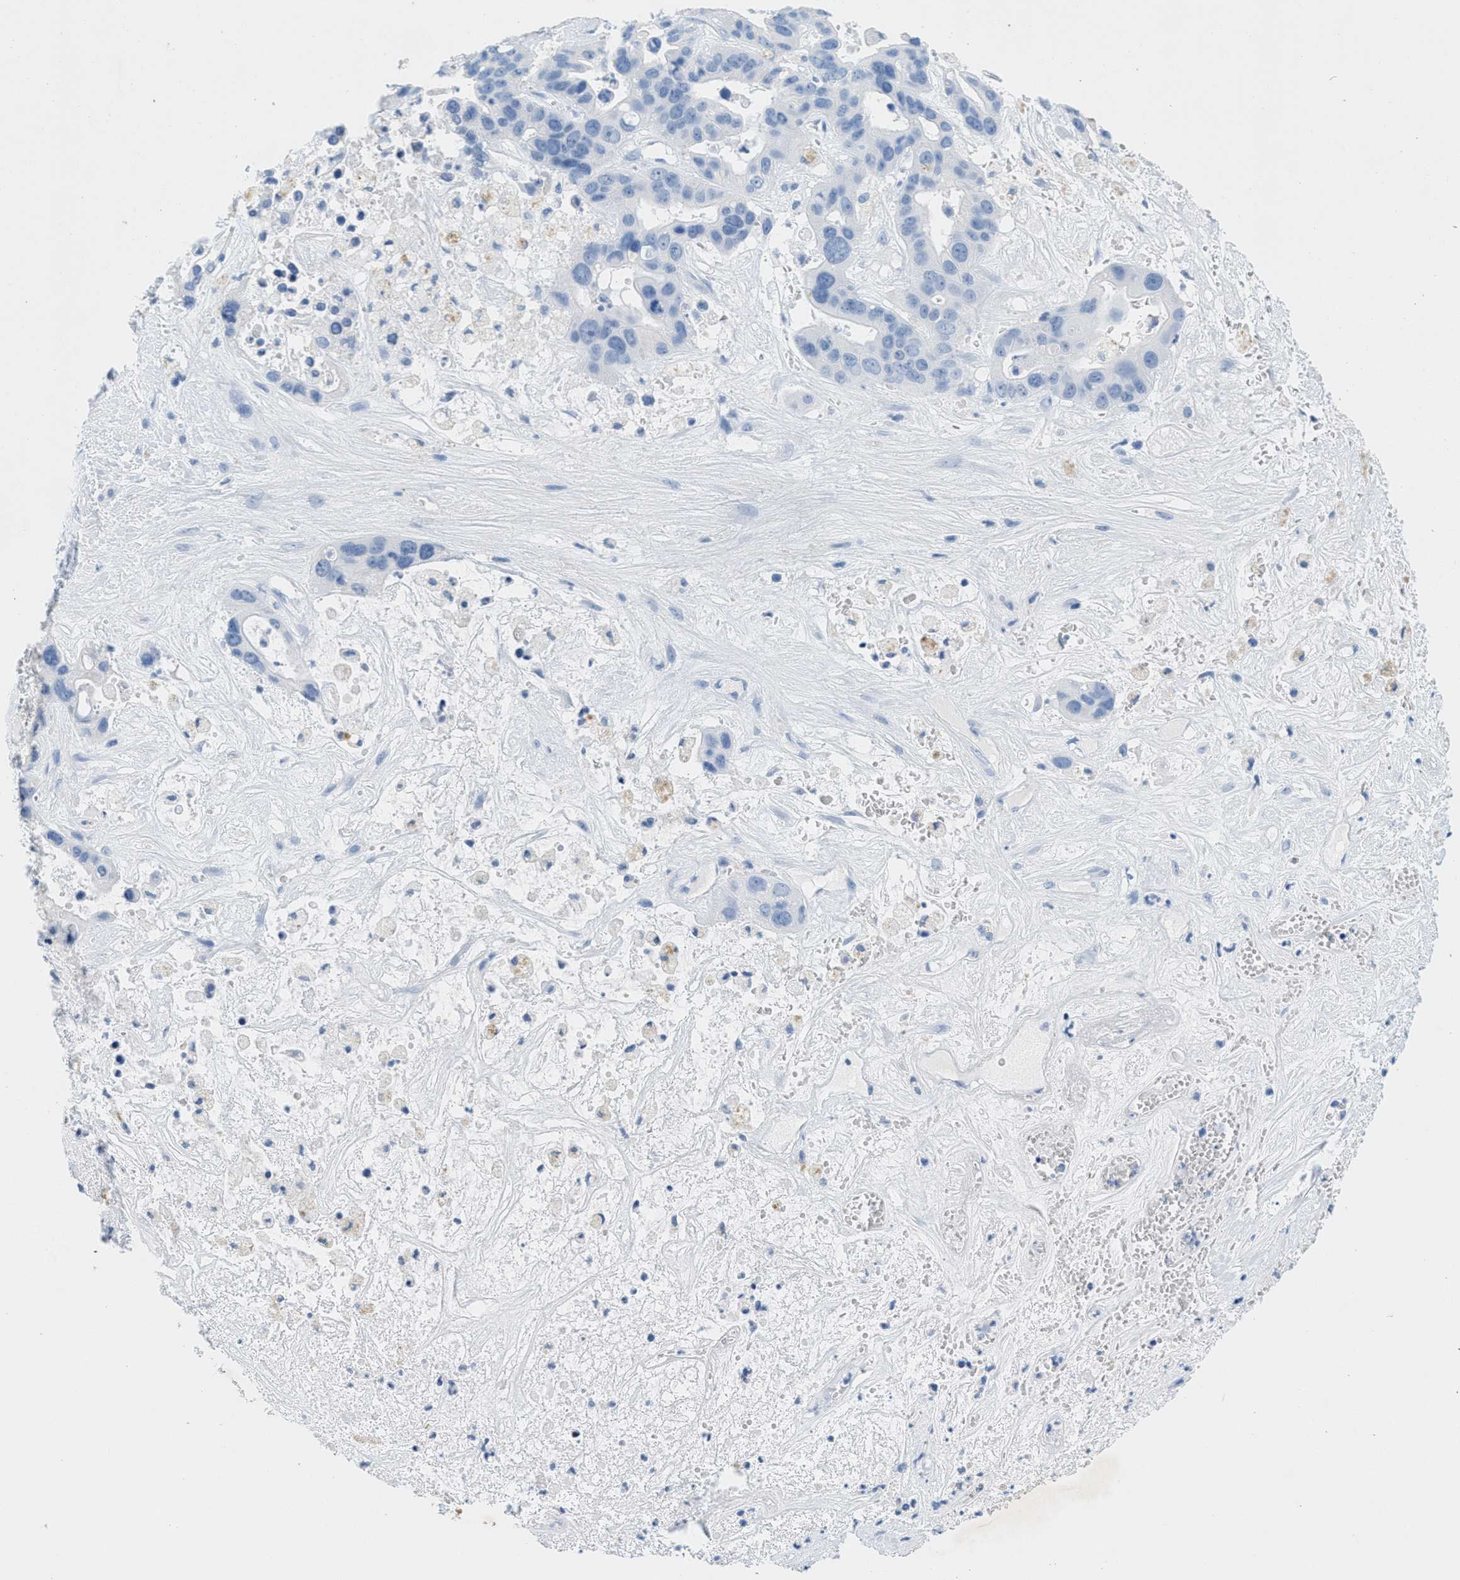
{"staining": {"intensity": "negative", "quantity": "none", "location": "none"}, "tissue": "liver cancer", "cell_type": "Tumor cells", "image_type": "cancer", "snomed": [{"axis": "morphology", "description": "Cholangiocarcinoma"}, {"axis": "topography", "description": "Liver"}], "caption": "An image of human cholangiocarcinoma (liver) is negative for staining in tumor cells.", "gene": "GPM6A", "patient": {"sex": "female", "age": 65}}